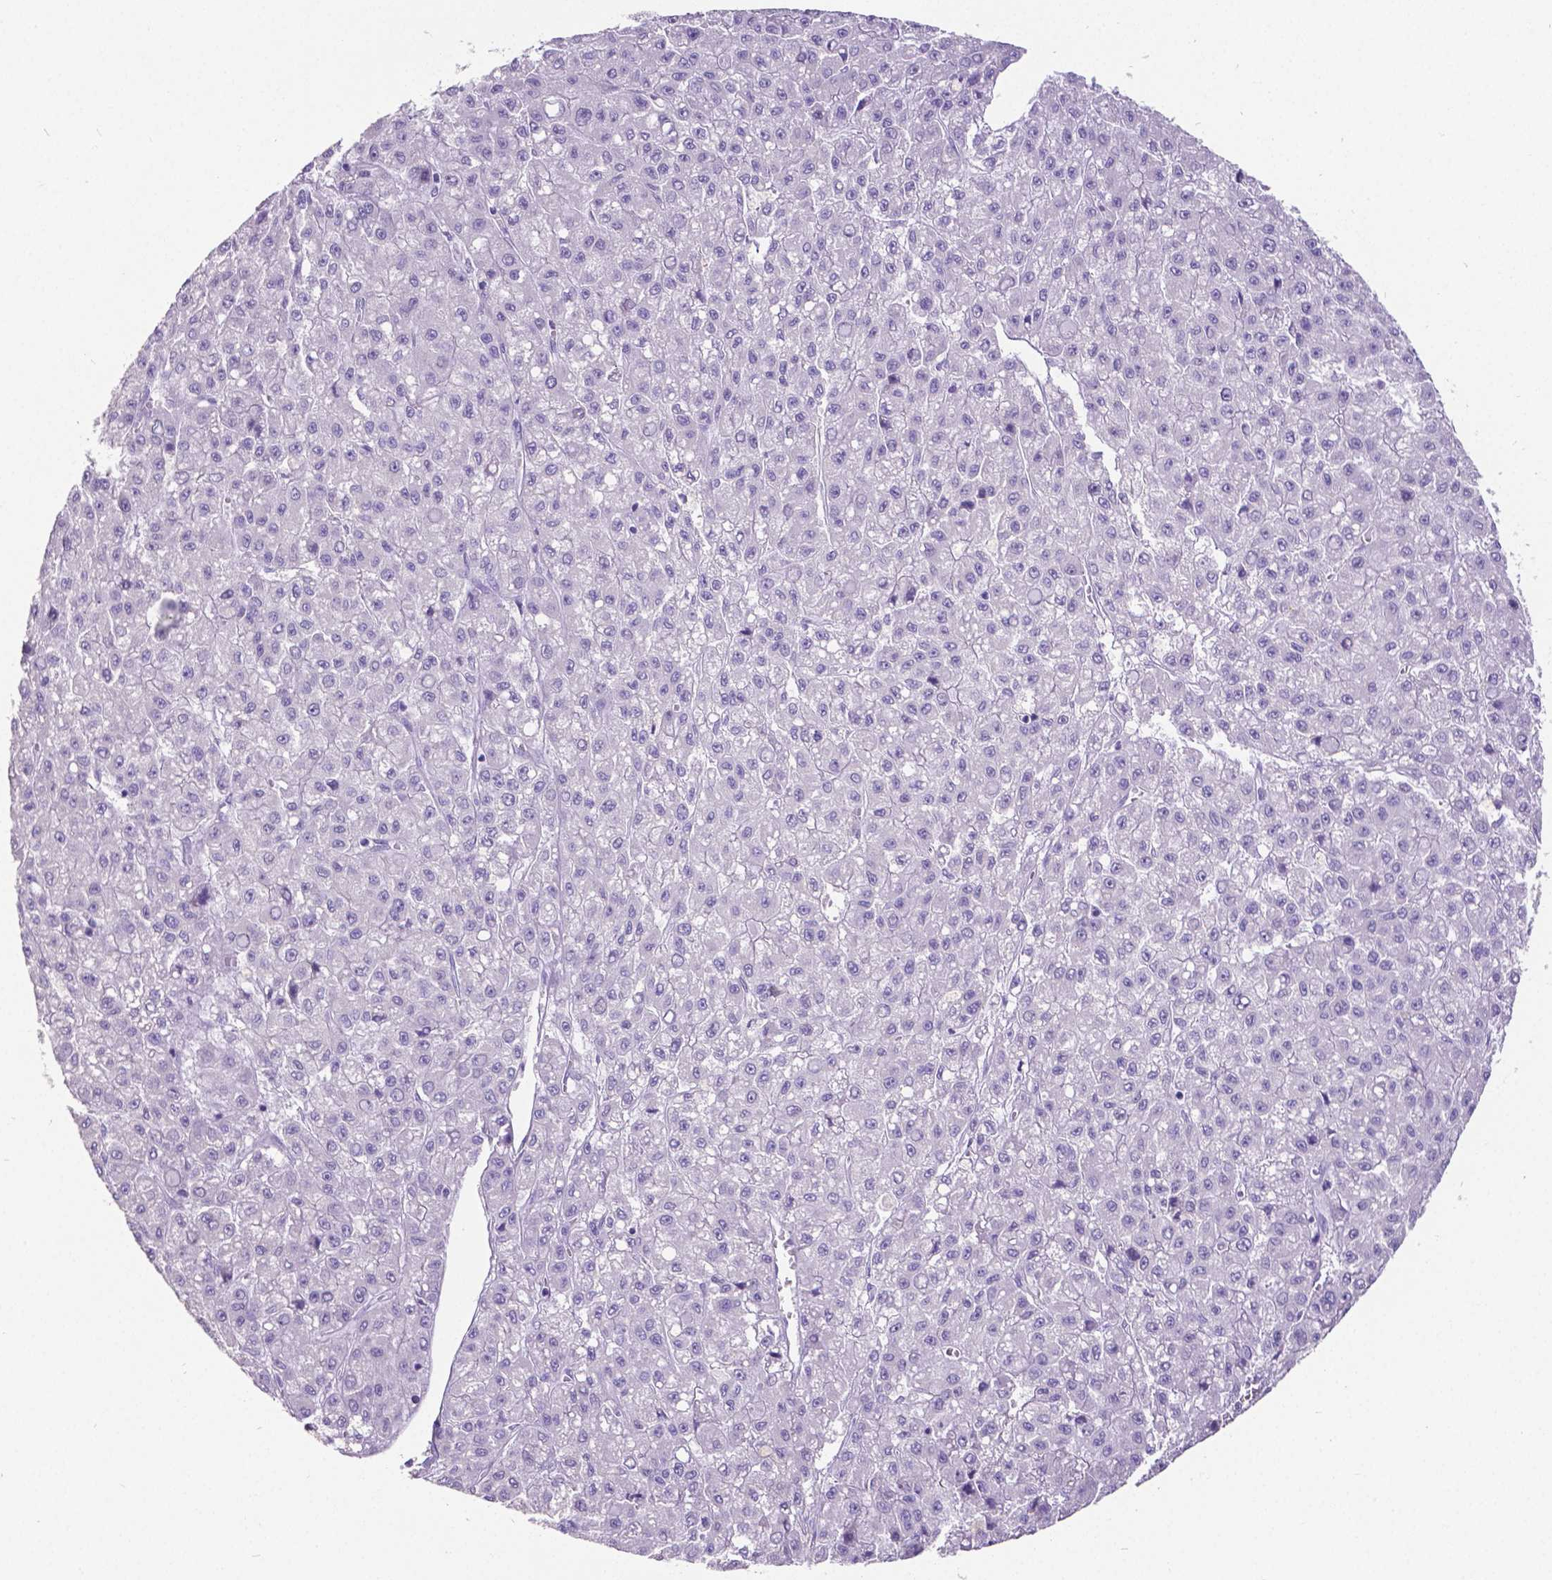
{"staining": {"intensity": "negative", "quantity": "none", "location": "none"}, "tissue": "liver cancer", "cell_type": "Tumor cells", "image_type": "cancer", "snomed": [{"axis": "morphology", "description": "Carcinoma, Hepatocellular, NOS"}, {"axis": "topography", "description": "Liver"}], "caption": "The photomicrograph demonstrates no significant positivity in tumor cells of liver cancer.", "gene": "SATB2", "patient": {"sex": "male", "age": 70}}